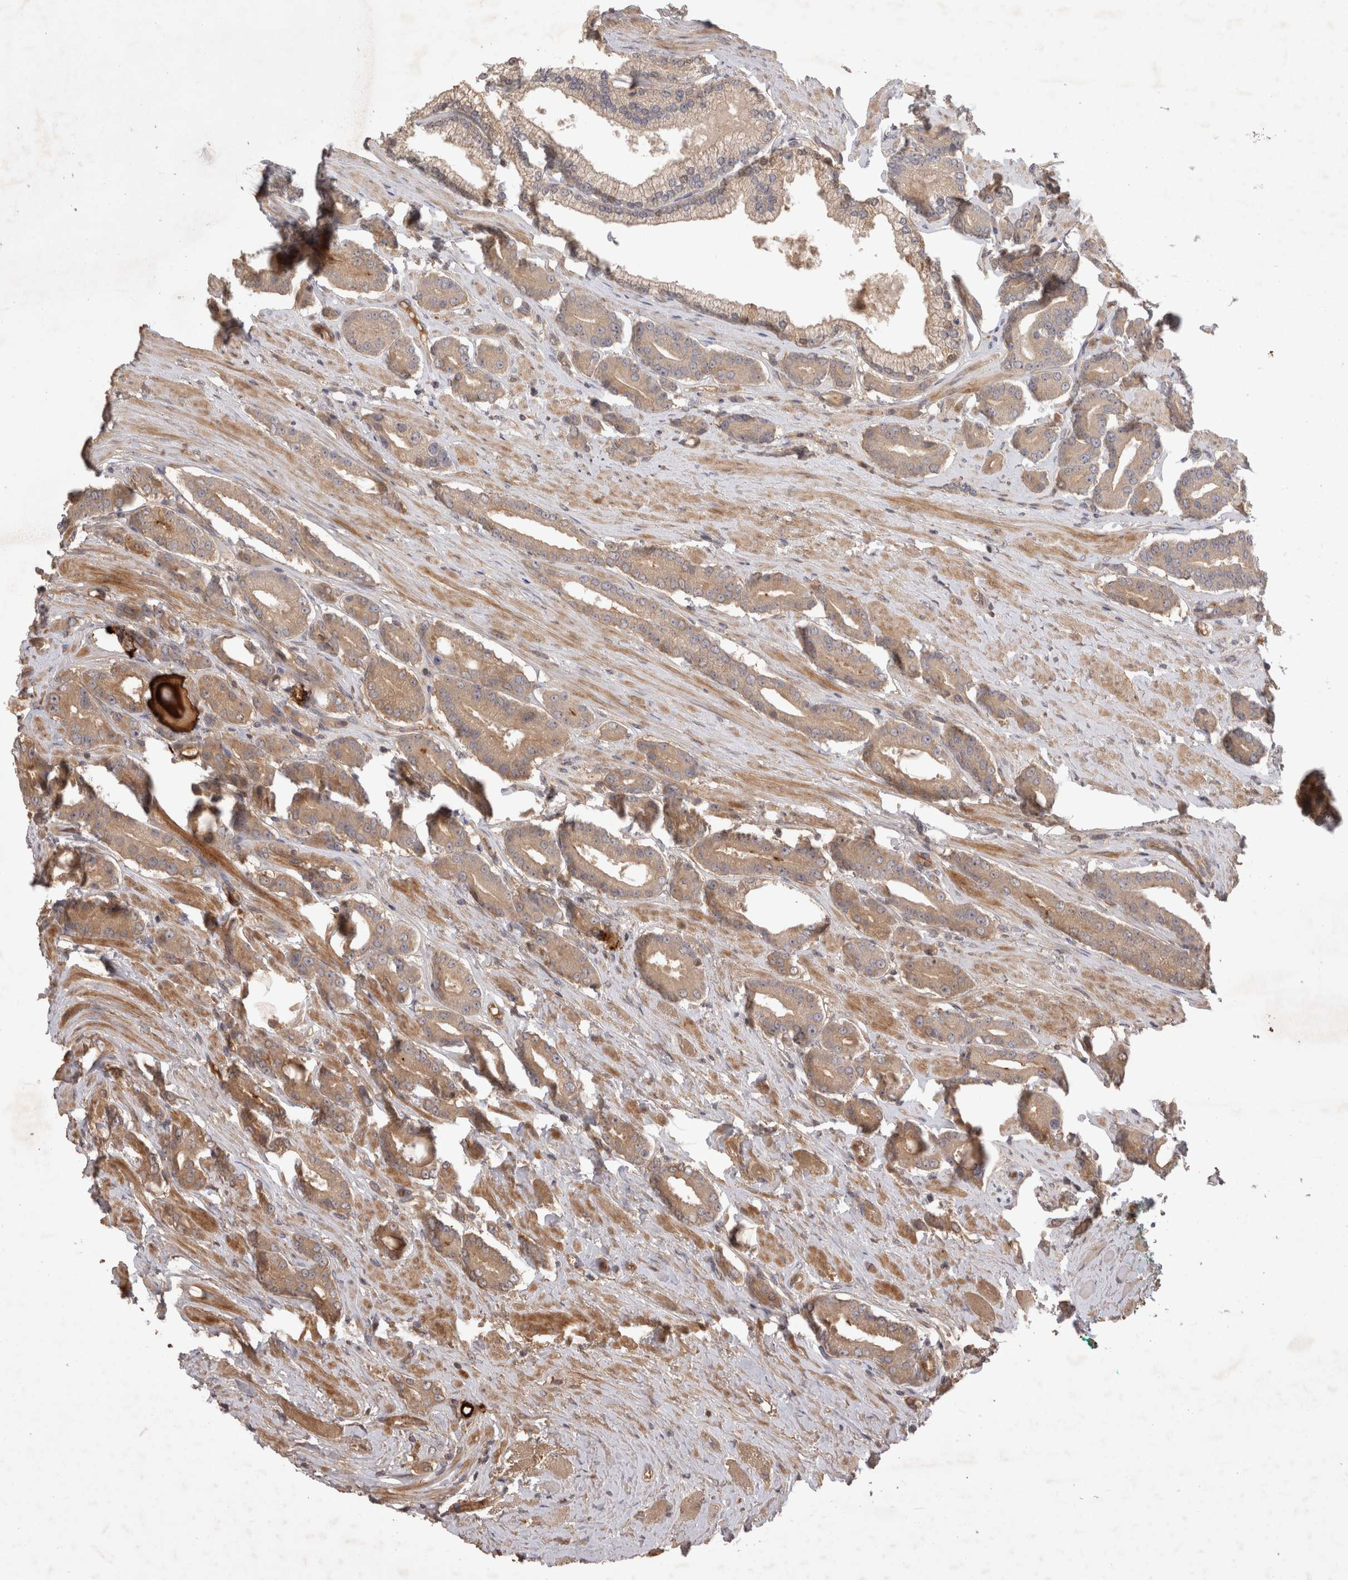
{"staining": {"intensity": "moderate", "quantity": ">75%", "location": "cytoplasmic/membranous"}, "tissue": "prostate cancer", "cell_type": "Tumor cells", "image_type": "cancer", "snomed": [{"axis": "morphology", "description": "Adenocarcinoma, High grade"}, {"axis": "topography", "description": "Prostate"}], "caption": "Tumor cells exhibit medium levels of moderate cytoplasmic/membranous staining in about >75% of cells in human prostate high-grade adenocarcinoma.", "gene": "PPP1R42", "patient": {"sex": "male", "age": 71}}